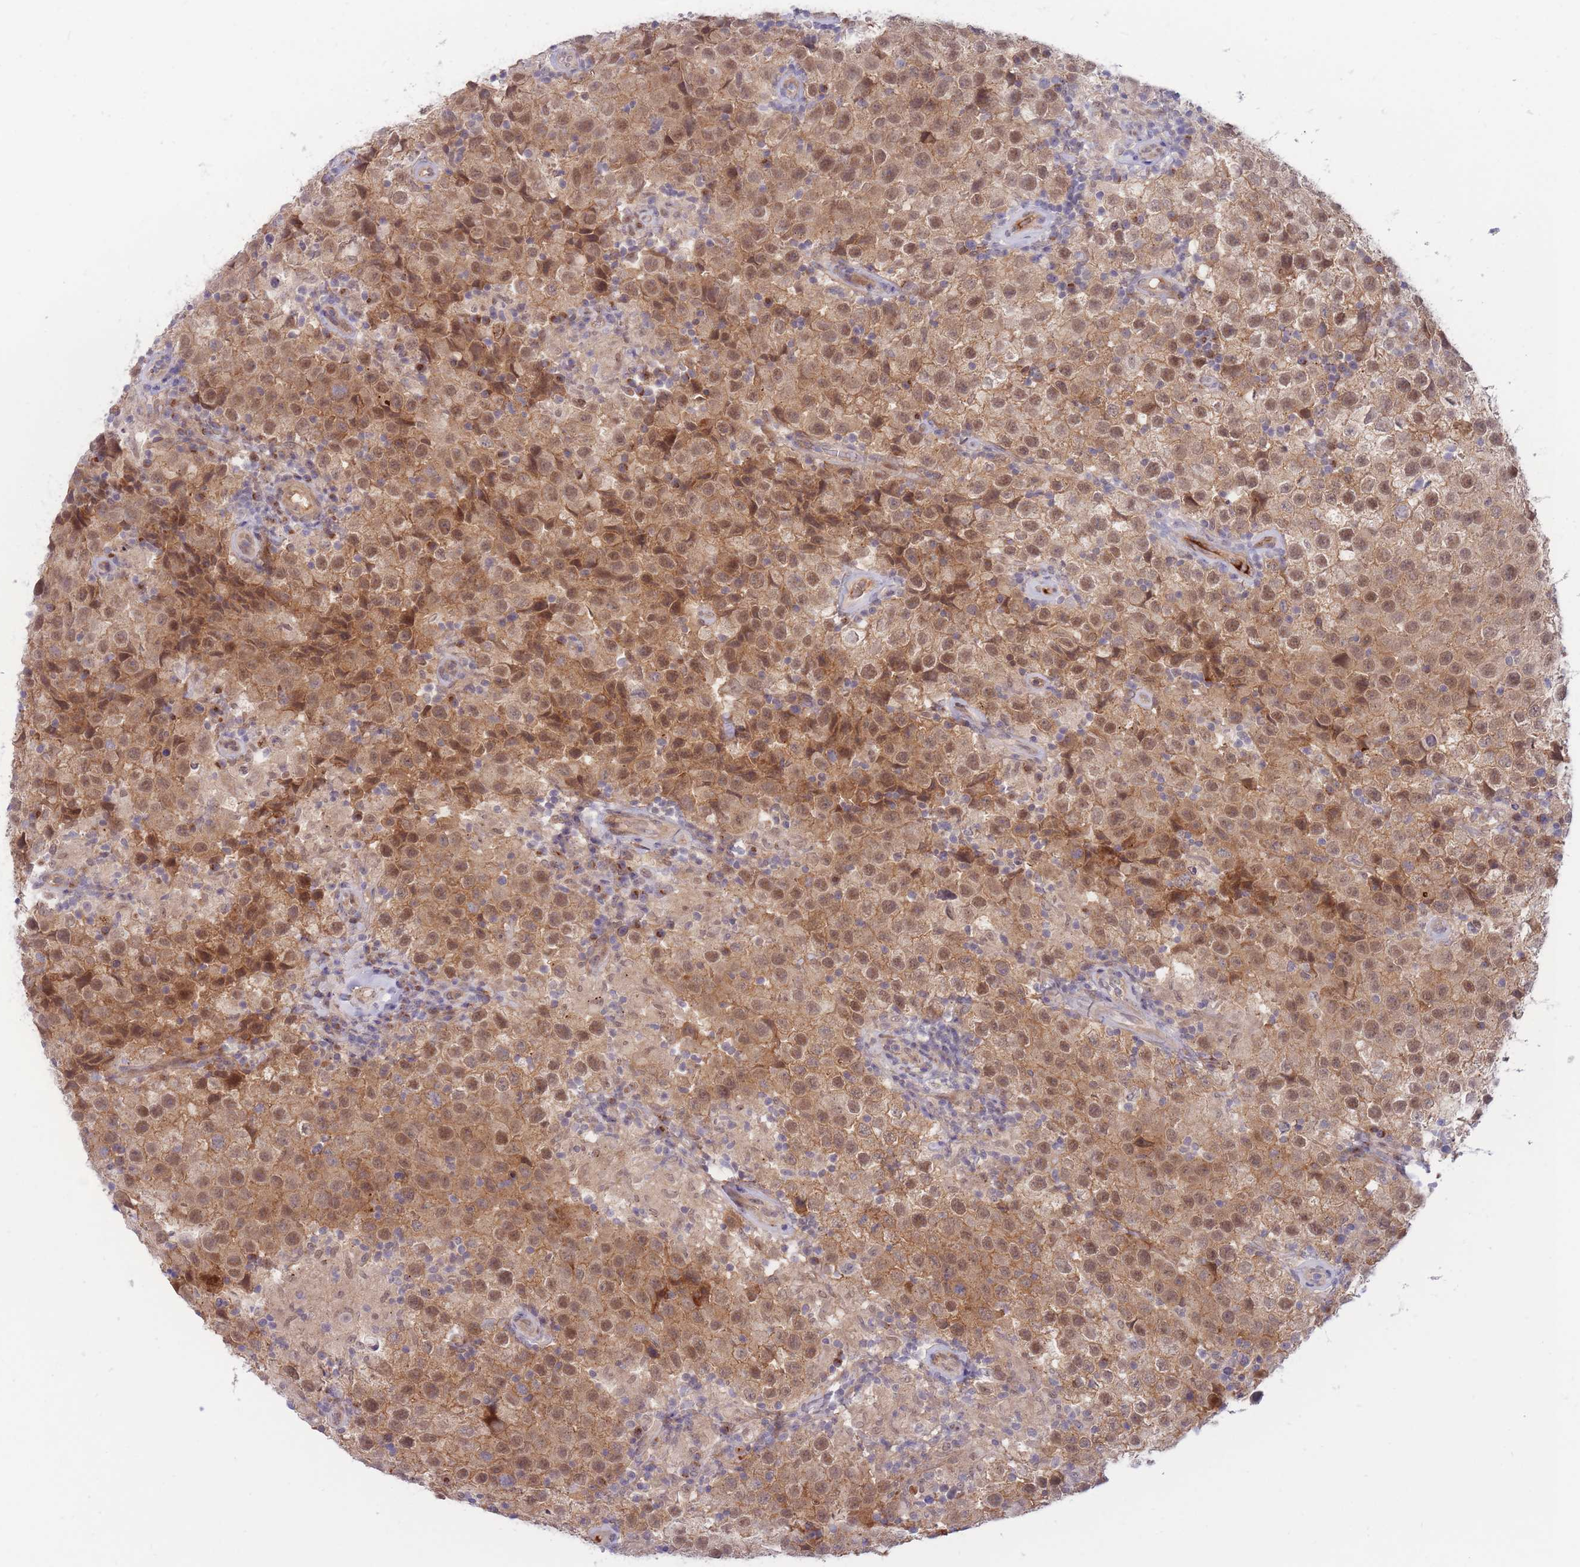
{"staining": {"intensity": "moderate", "quantity": ">75%", "location": "cytoplasmic/membranous,nuclear"}, "tissue": "testis cancer", "cell_type": "Tumor cells", "image_type": "cancer", "snomed": [{"axis": "morphology", "description": "Seminoma, NOS"}, {"axis": "morphology", "description": "Carcinoma, Embryonal, NOS"}, {"axis": "topography", "description": "Testis"}], "caption": "Seminoma (testis) stained for a protein reveals moderate cytoplasmic/membranous and nuclear positivity in tumor cells. The protein is shown in brown color, while the nuclei are stained blue.", "gene": "APOL4", "patient": {"sex": "male", "age": 41}}